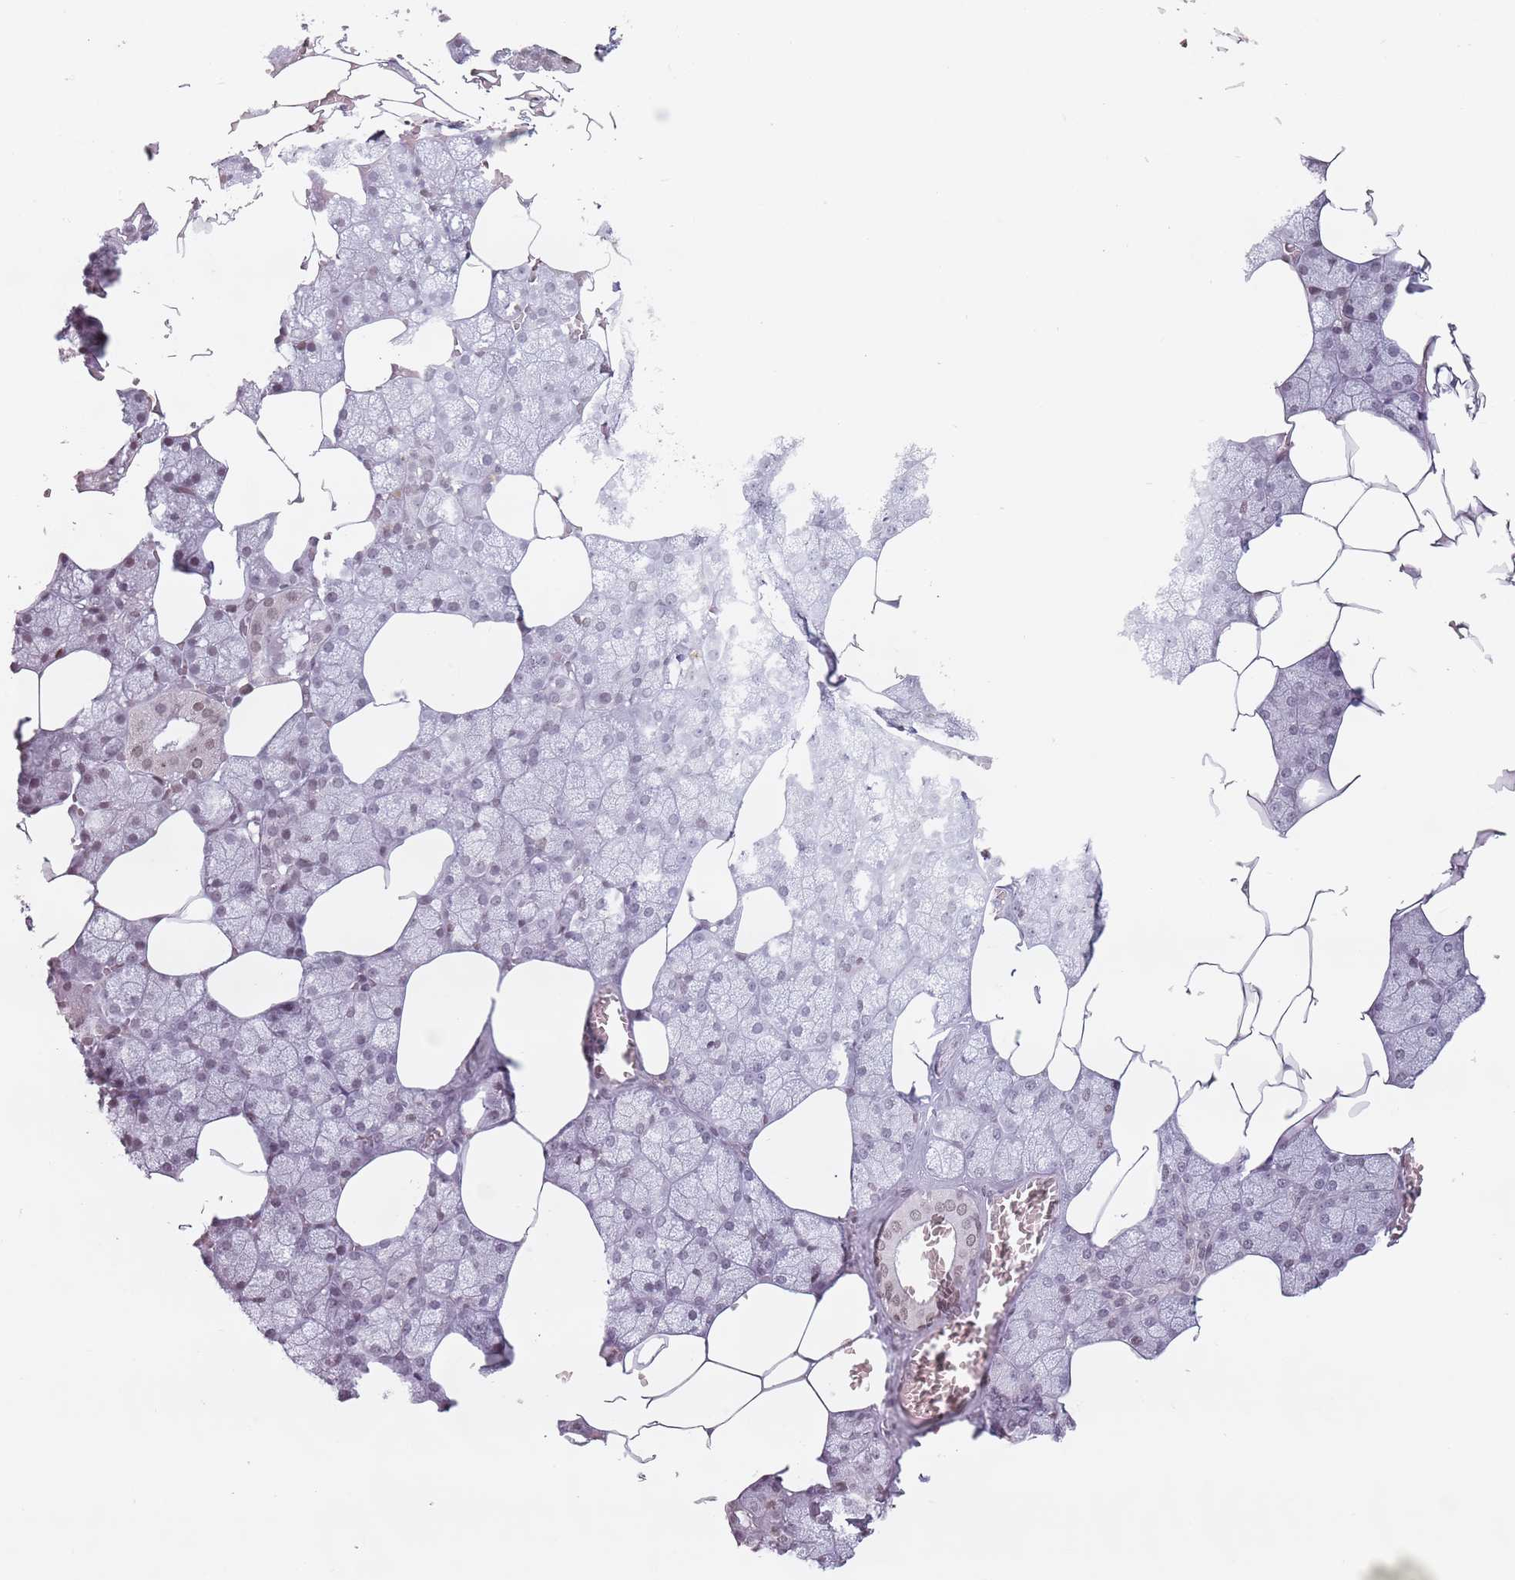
{"staining": {"intensity": "moderate", "quantity": "<25%", "location": "nuclear"}, "tissue": "salivary gland", "cell_type": "Glandular cells", "image_type": "normal", "snomed": [{"axis": "morphology", "description": "Normal tissue, NOS"}, {"axis": "topography", "description": "Salivary gland"}], "caption": "Human salivary gland stained for a protein (brown) reveals moderate nuclear positive positivity in approximately <25% of glandular cells.", "gene": "PTCHD1", "patient": {"sex": "male", "age": 62}}